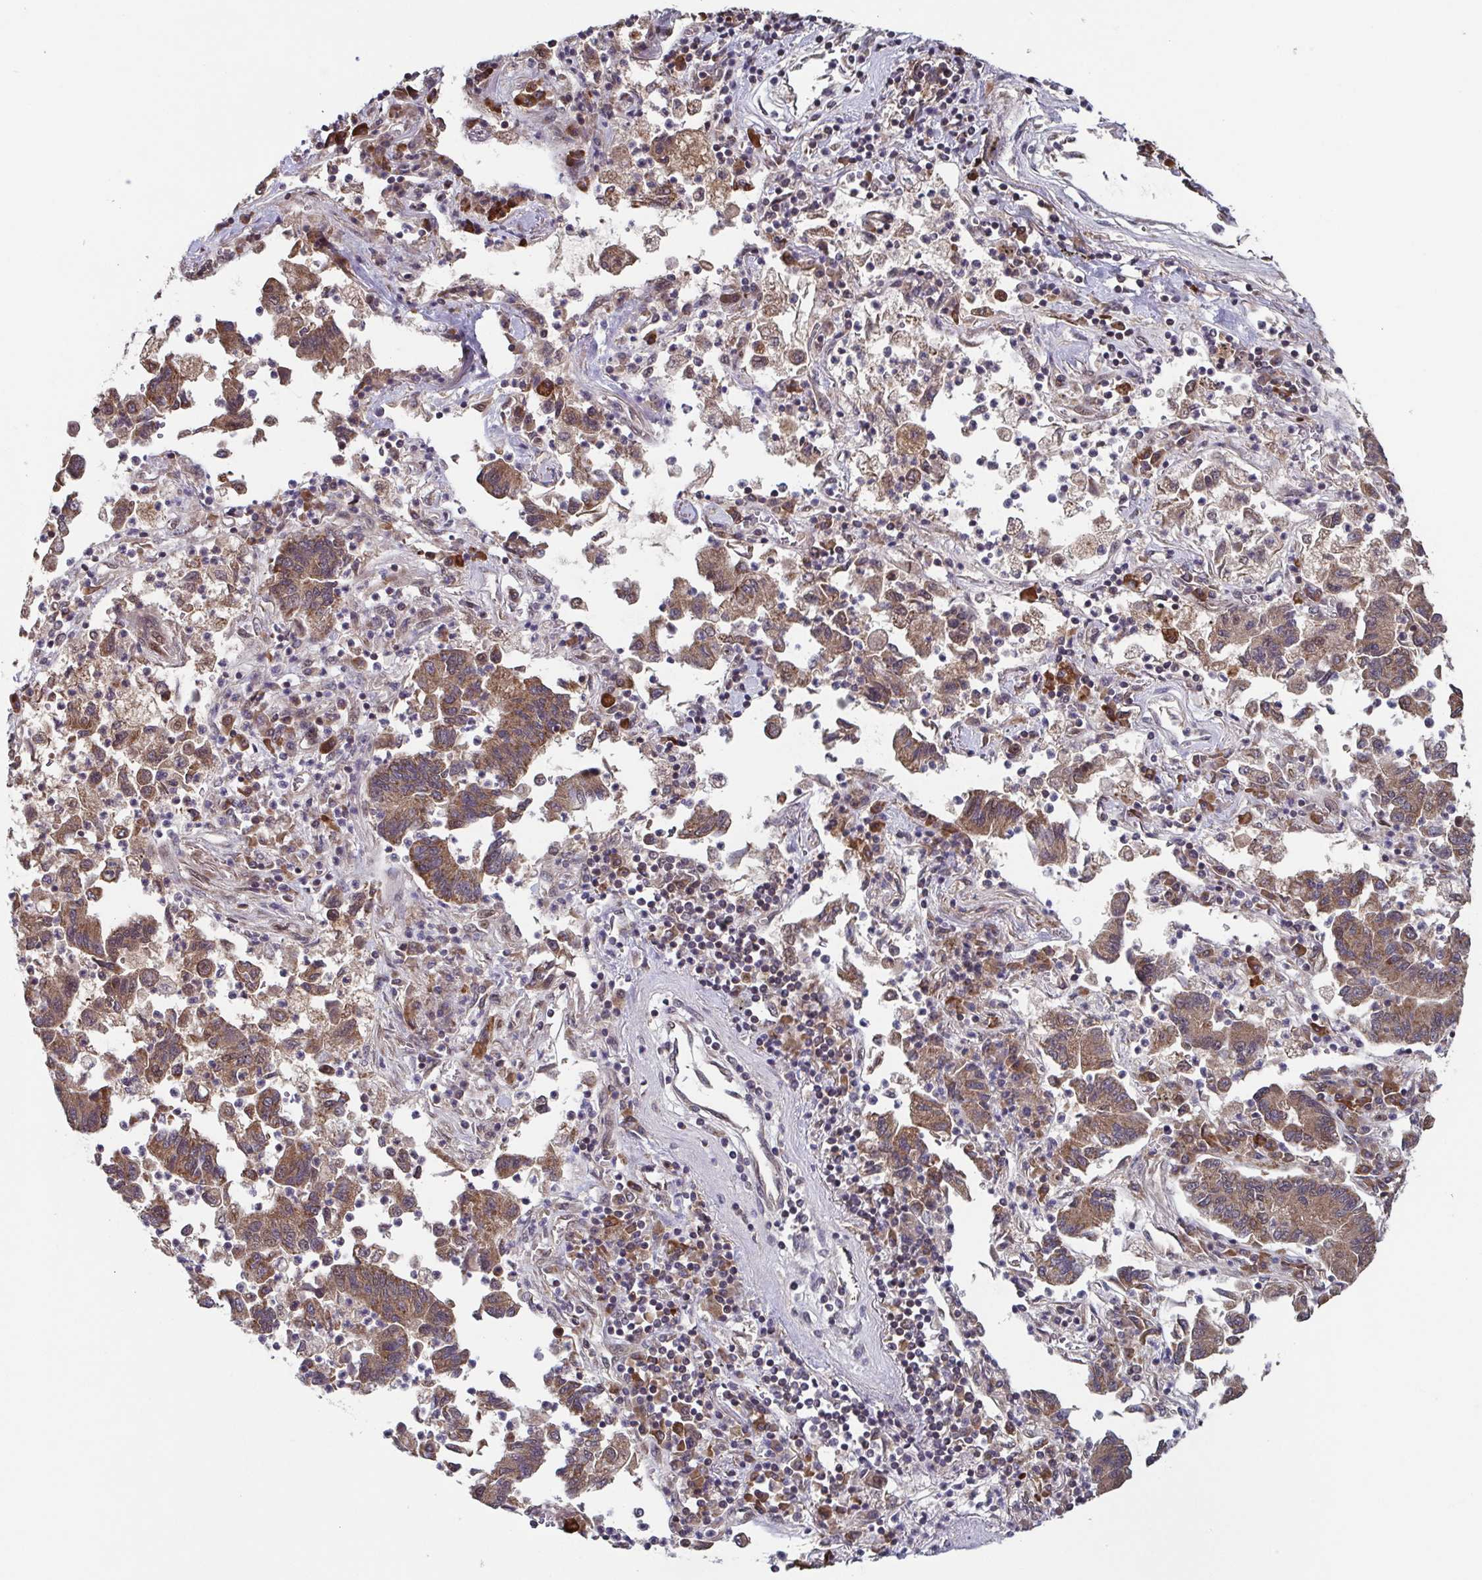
{"staining": {"intensity": "moderate", "quantity": ">75%", "location": "cytoplasmic/membranous"}, "tissue": "lung cancer", "cell_type": "Tumor cells", "image_type": "cancer", "snomed": [{"axis": "morphology", "description": "Adenocarcinoma, NOS"}, {"axis": "topography", "description": "Lung"}], "caption": "Immunohistochemistry (IHC) of lung adenocarcinoma demonstrates medium levels of moderate cytoplasmic/membranous expression in approximately >75% of tumor cells.", "gene": "TTC19", "patient": {"sex": "female", "age": 57}}